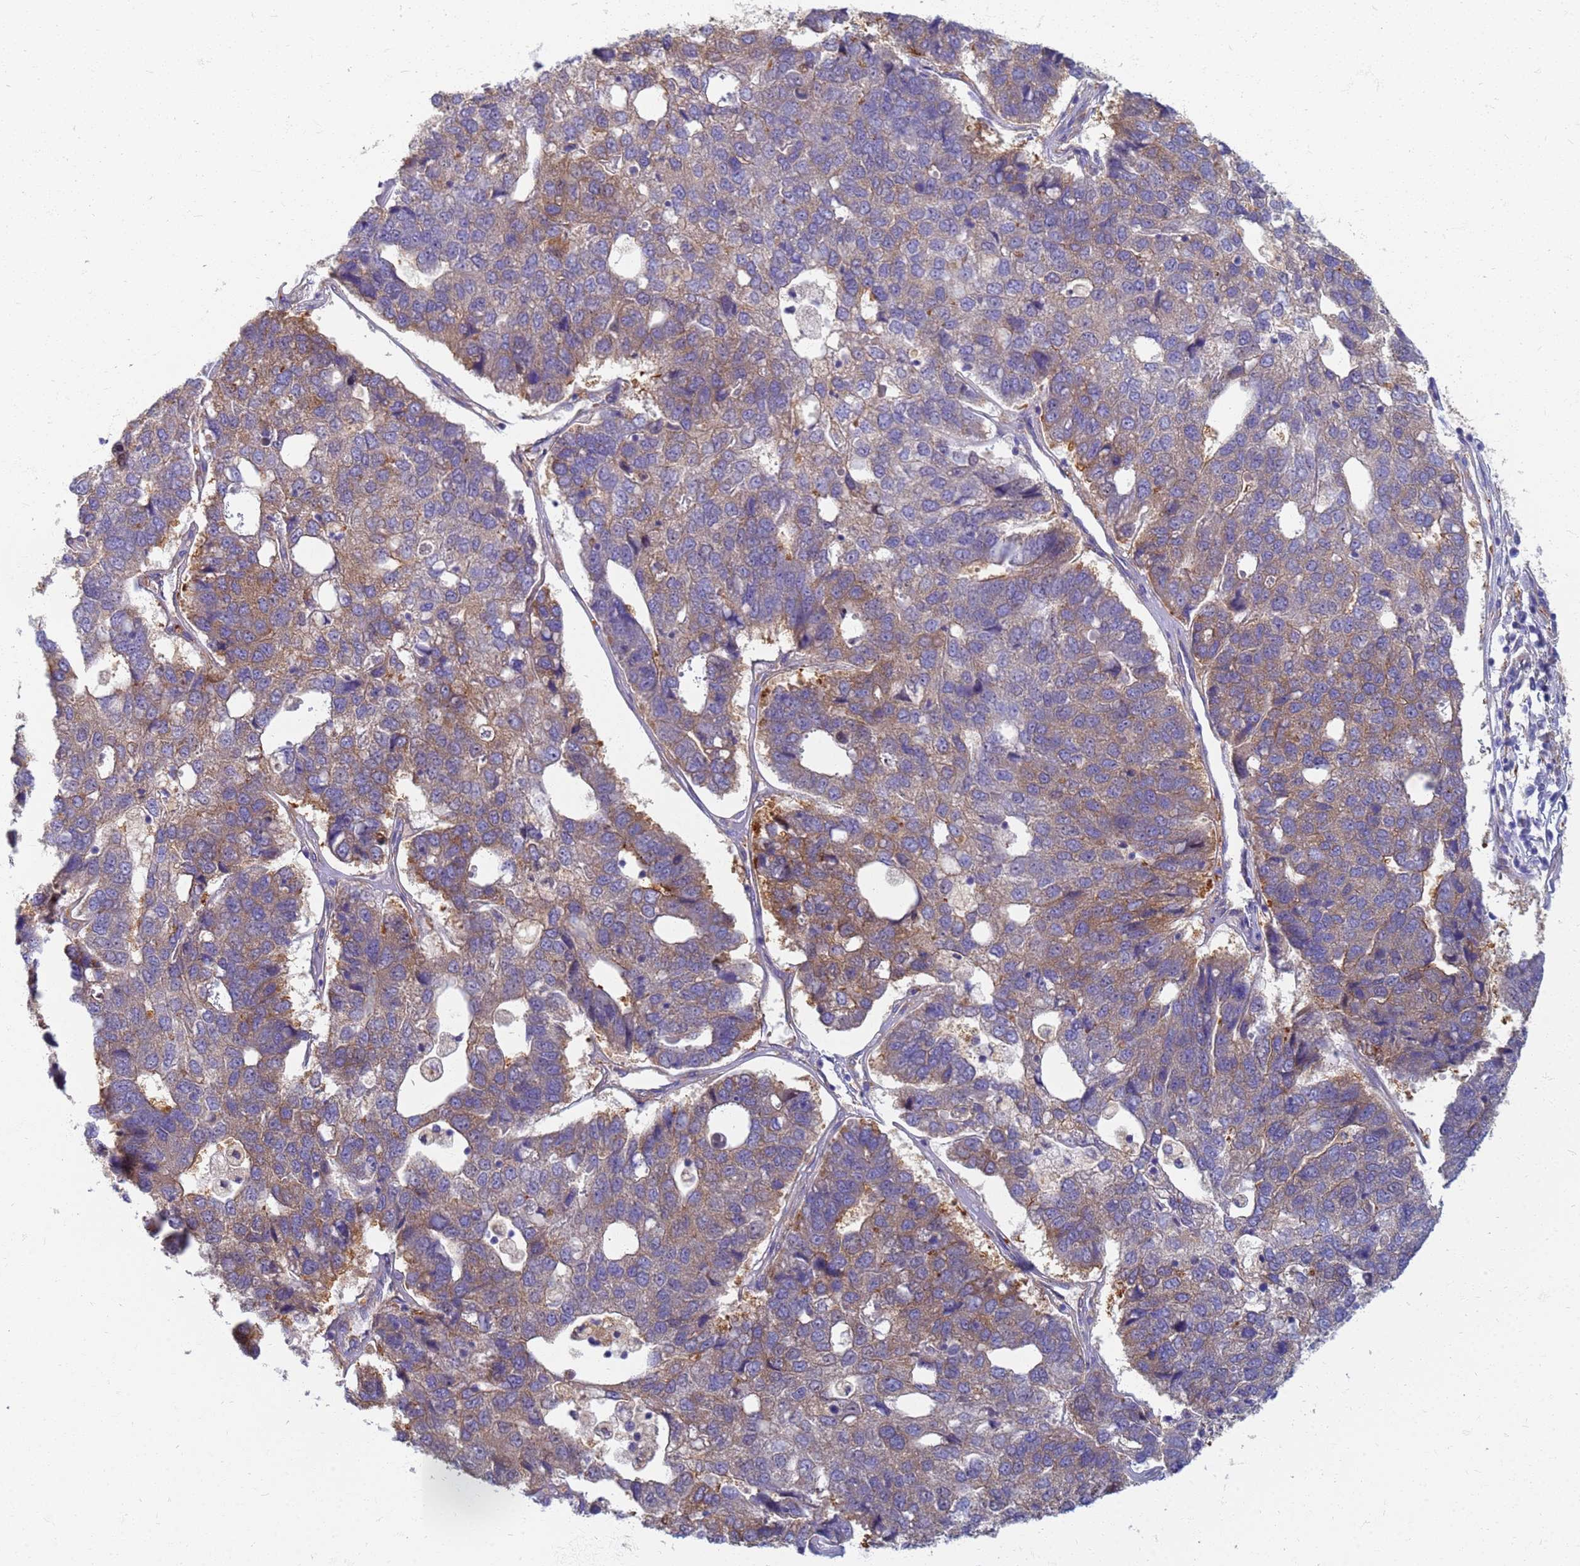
{"staining": {"intensity": "moderate", "quantity": ">75%", "location": "cytoplasmic/membranous"}, "tissue": "pancreatic cancer", "cell_type": "Tumor cells", "image_type": "cancer", "snomed": [{"axis": "morphology", "description": "Adenocarcinoma, NOS"}, {"axis": "topography", "description": "Pancreas"}], "caption": "Immunohistochemistry (IHC) histopathology image of neoplastic tissue: adenocarcinoma (pancreatic) stained using immunohistochemistry exhibits medium levels of moderate protein expression localized specifically in the cytoplasmic/membranous of tumor cells, appearing as a cytoplasmic/membranous brown color.", "gene": "EEA1", "patient": {"sex": "female", "age": 61}}